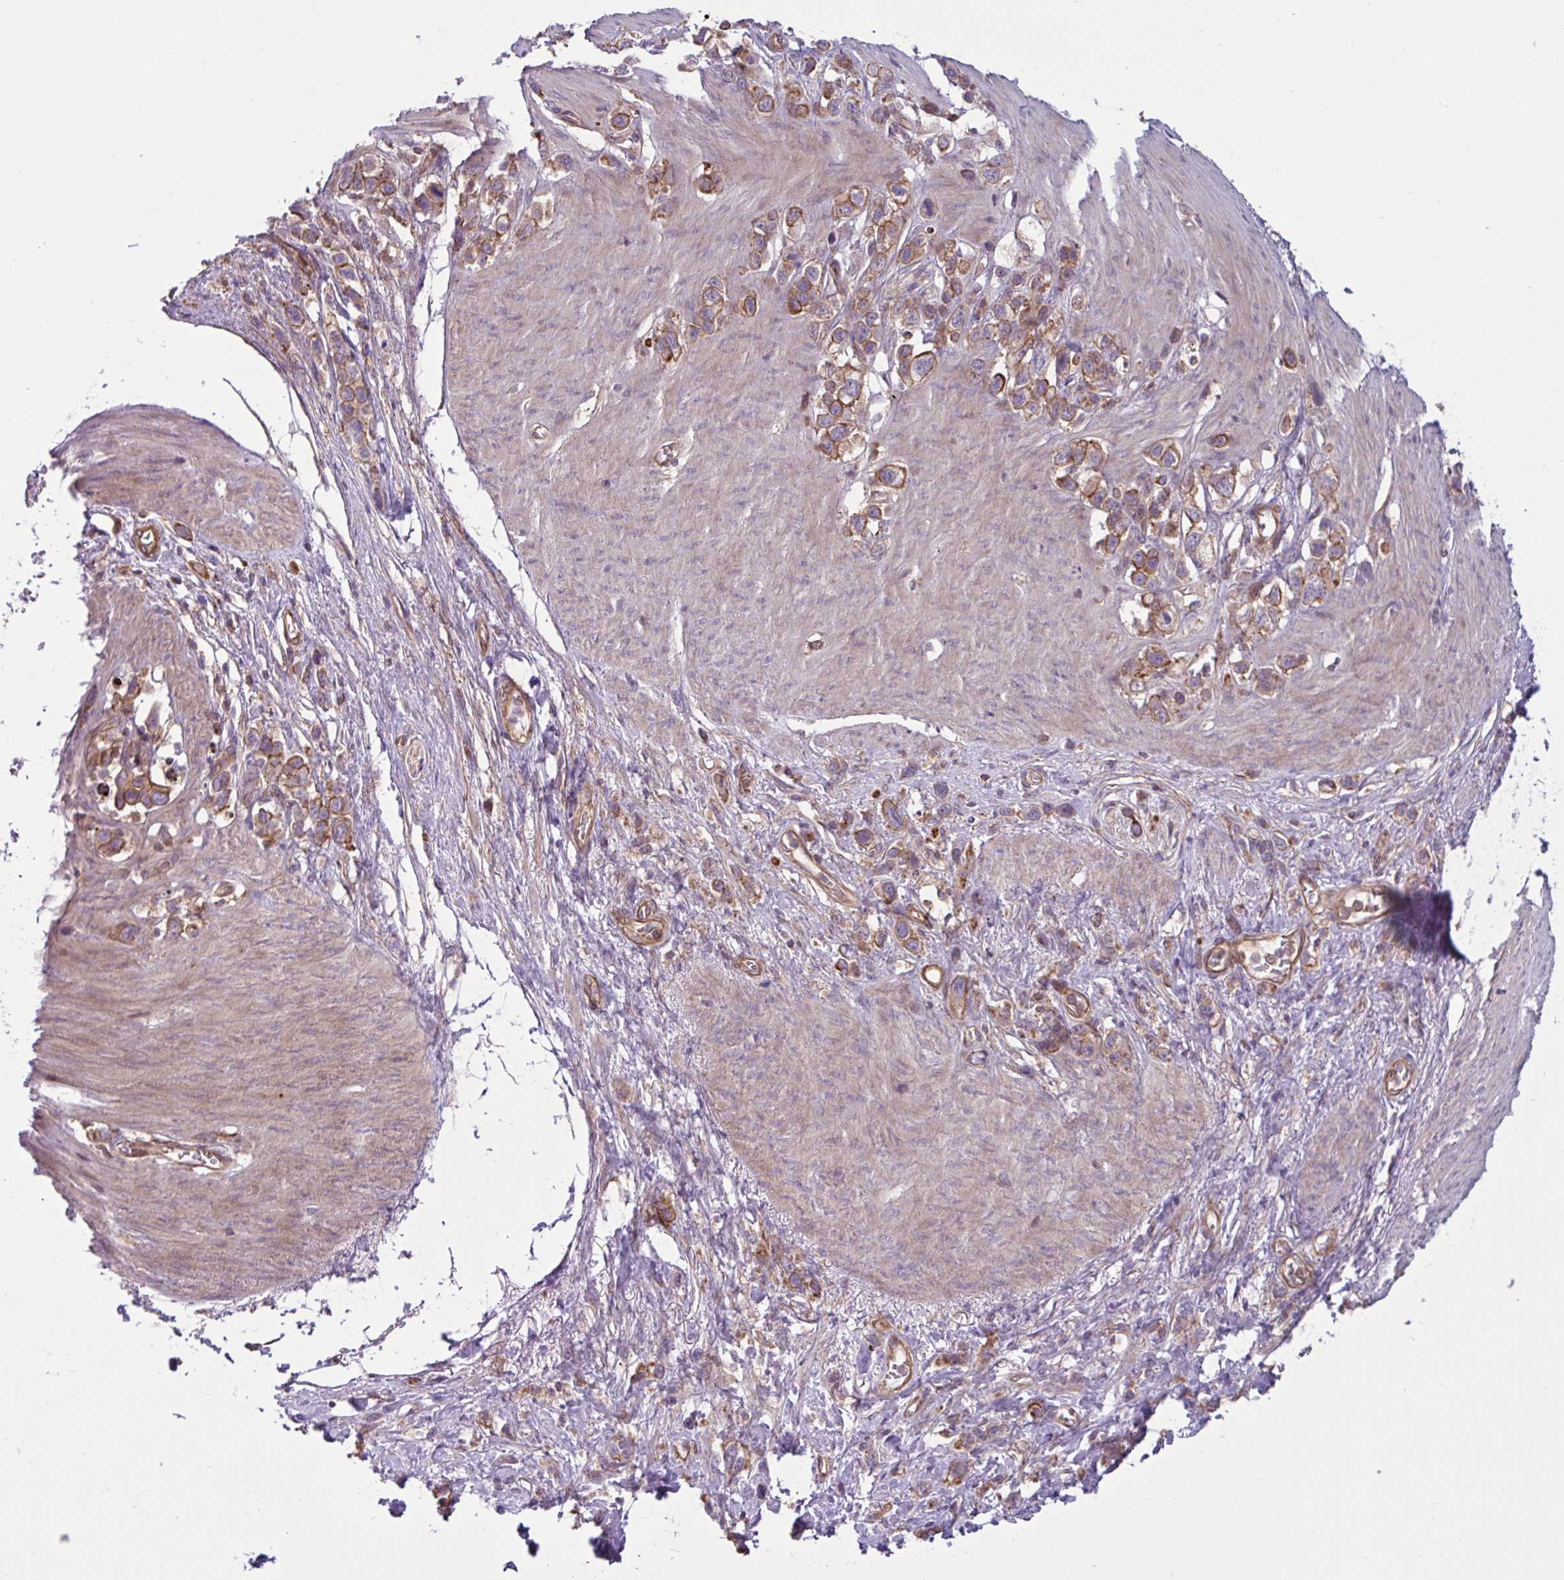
{"staining": {"intensity": "moderate", "quantity": ">75%", "location": "cytoplasmic/membranous"}, "tissue": "stomach cancer", "cell_type": "Tumor cells", "image_type": "cancer", "snomed": [{"axis": "morphology", "description": "Adenocarcinoma, NOS"}, {"axis": "topography", "description": "Stomach"}], "caption": "About >75% of tumor cells in stomach cancer exhibit moderate cytoplasmic/membranous protein staining as visualized by brown immunohistochemical staining.", "gene": "GLTP", "patient": {"sex": "female", "age": 65}}